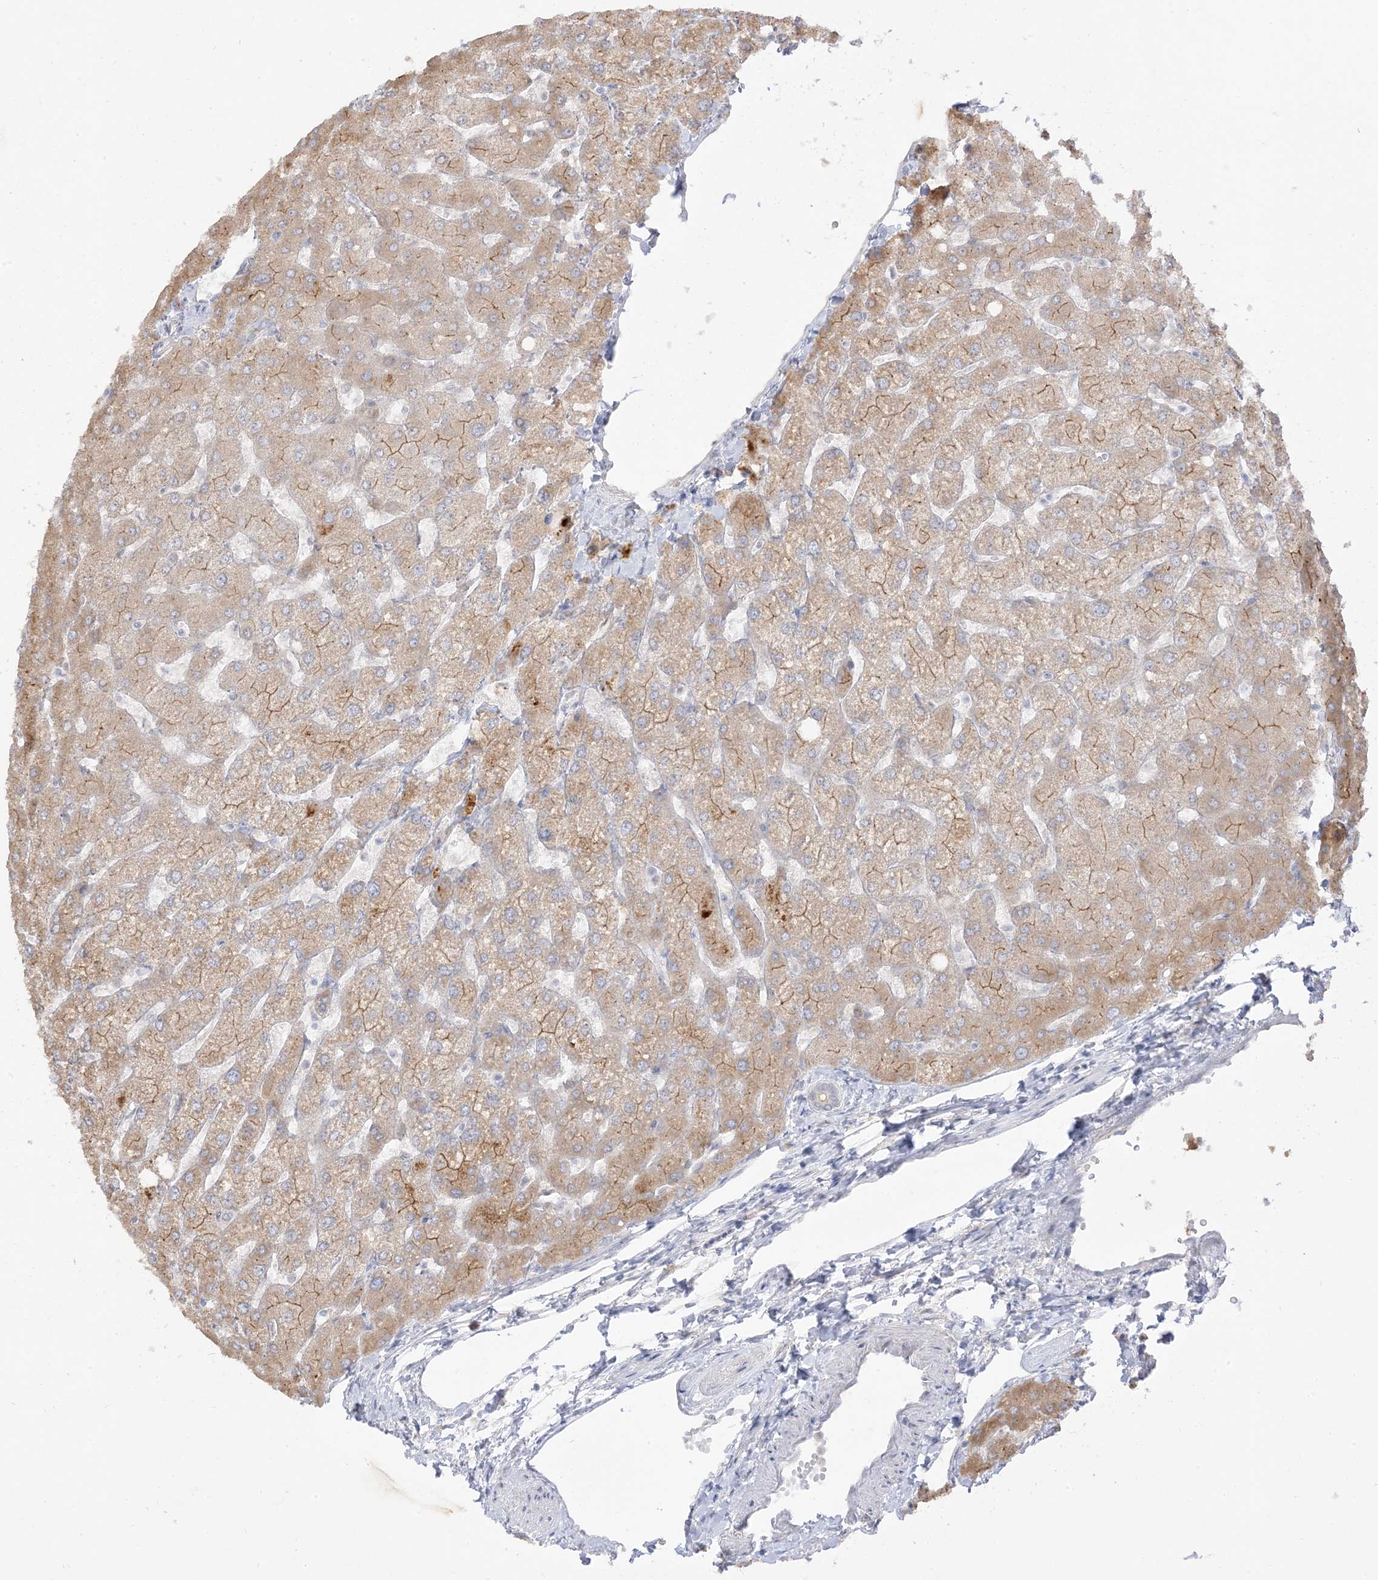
{"staining": {"intensity": "negative", "quantity": "none", "location": "none"}, "tissue": "liver", "cell_type": "Cholangiocytes", "image_type": "normal", "snomed": [{"axis": "morphology", "description": "Normal tissue, NOS"}, {"axis": "topography", "description": "Liver"}], "caption": "This is an immunohistochemistry photomicrograph of normal human liver. There is no staining in cholangiocytes.", "gene": "LOXL3", "patient": {"sex": "female", "age": 54}}